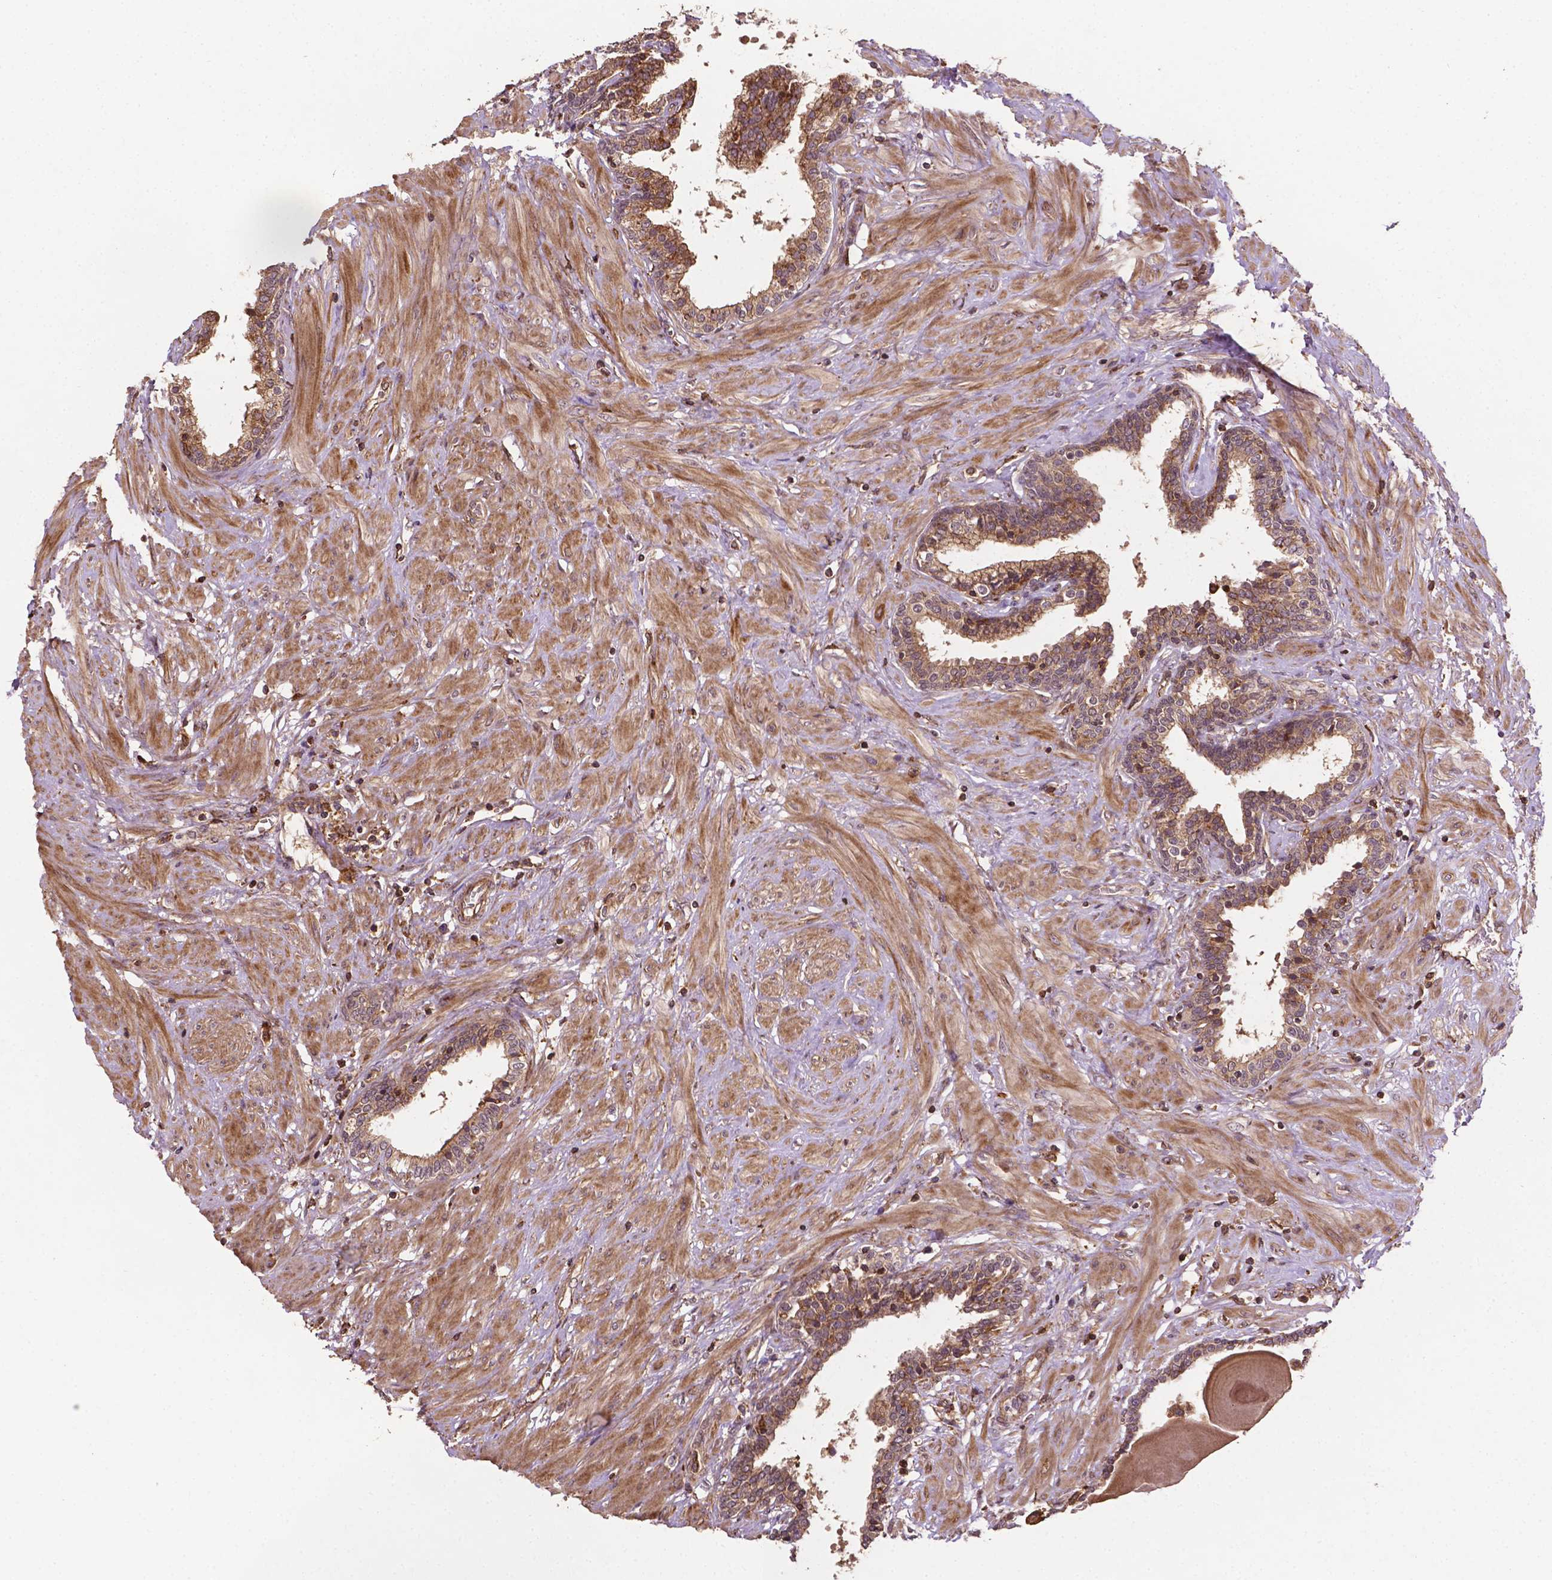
{"staining": {"intensity": "moderate", "quantity": ">75%", "location": "cytoplasmic/membranous"}, "tissue": "prostate", "cell_type": "Glandular cells", "image_type": "normal", "snomed": [{"axis": "morphology", "description": "Normal tissue, NOS"}, {"axis": "topography", "description": "Prostate"}], "caption": "This micrograph reveals immunohistochemistry (IHC) staining of normal prostate, with medium moderate cytoplasmic/membranous positivity in about >75% of glandular cells.", "gene": "ZMYND19", "patient": {"sex": "male", "age": 55}}